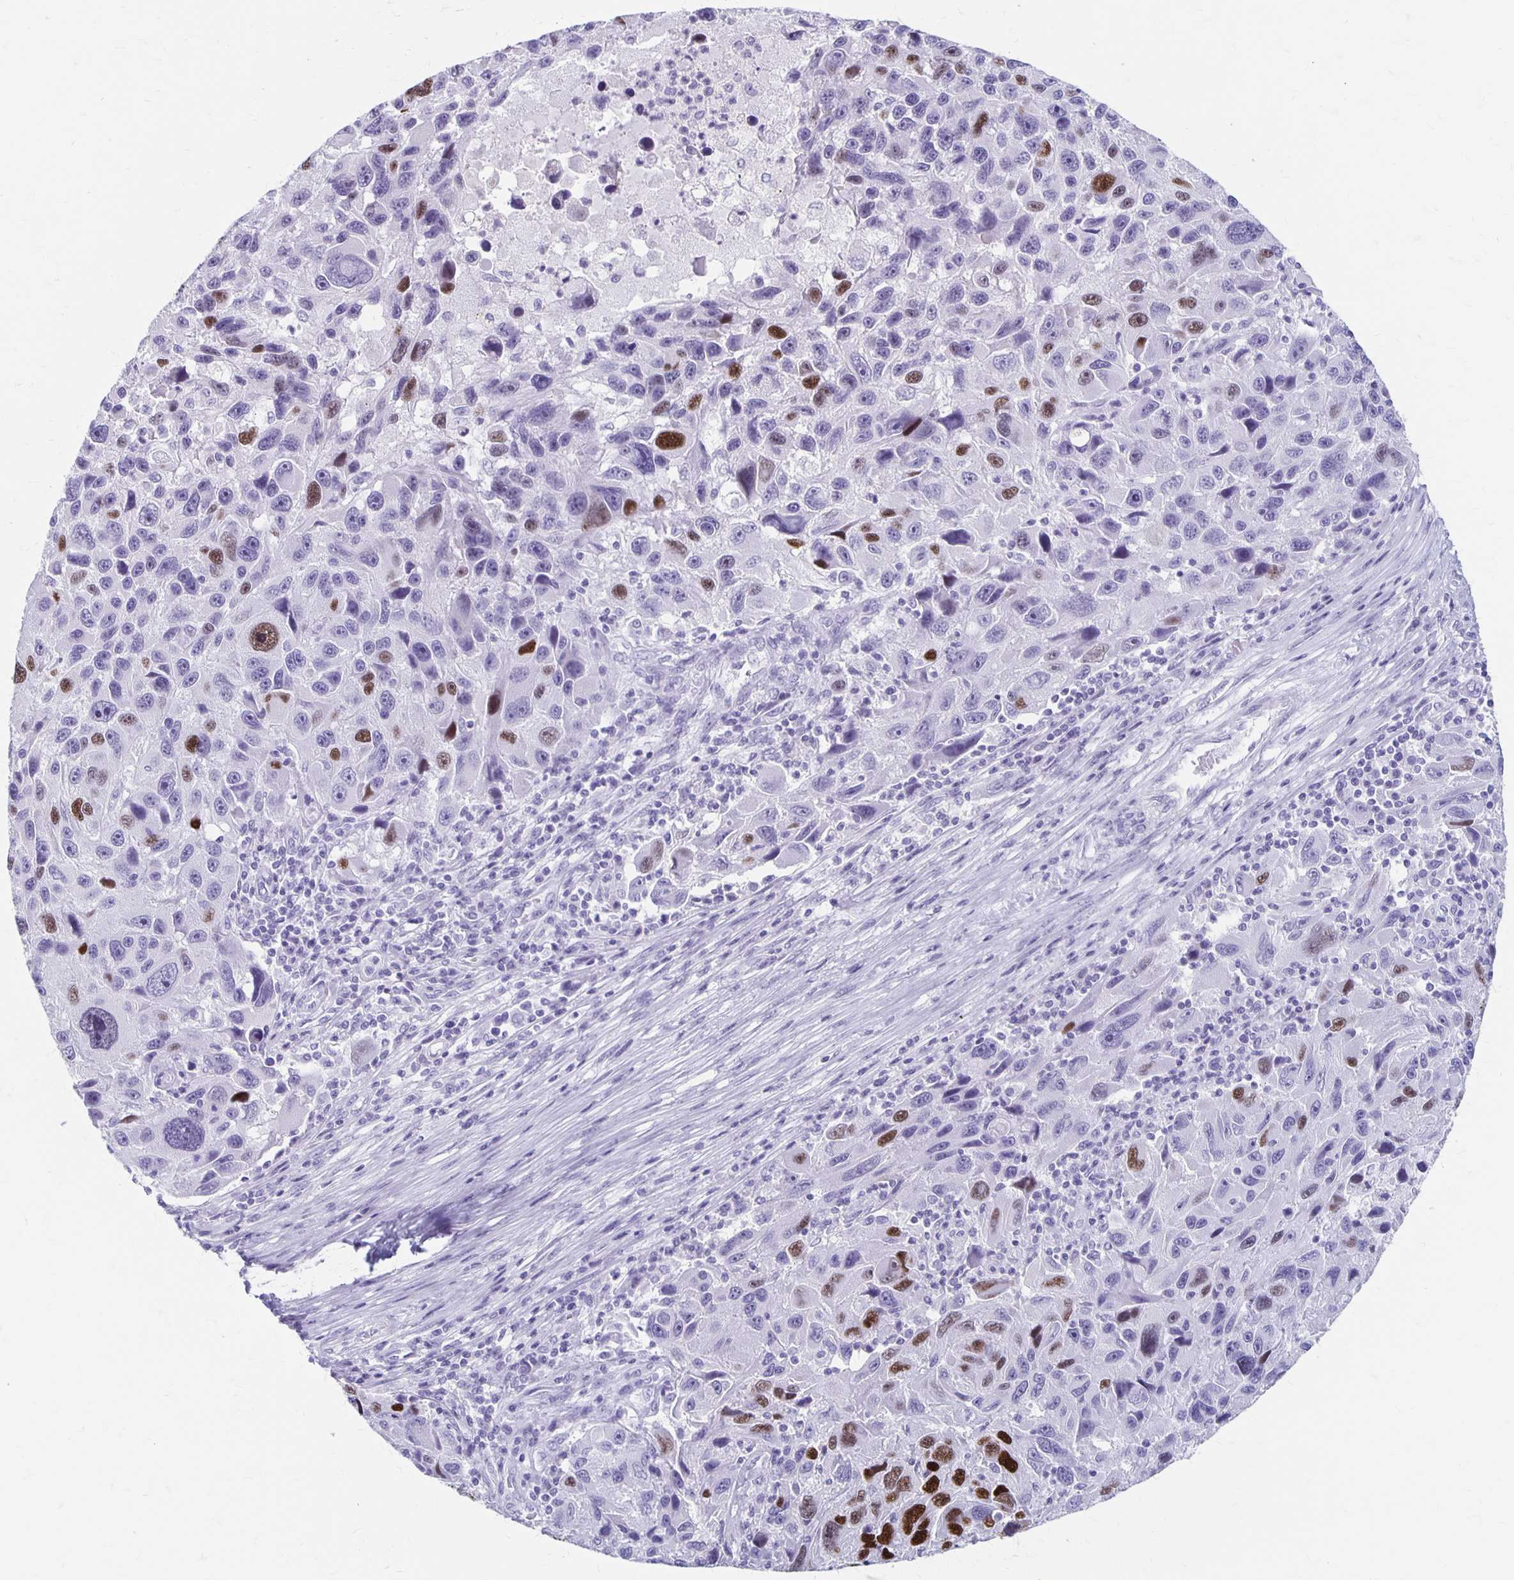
{"staining": {"intensity": "strong", "quantity": "<25%", "location": "nuclear"}, "tissue": "melanoma", "cell_type": "Tumor cells", "image_type": "cancer", "snomed": [{"axis": "morphology", "description": "Malignant melanoma, NOS"}, {"axis": "topography", "description": "Skin"}], "caption": "Protein analysis of malignant melanoma tissue demonstrates strong nuclear staining in approximately <25% of tumor cells. The protein of interest is stained brown, and the nuclei are stained in blue (DAB IHC with brightfield microscopy, high magnification).", "gene": "MAGEC2", "patient": {"sex": "male", "age": 53}}